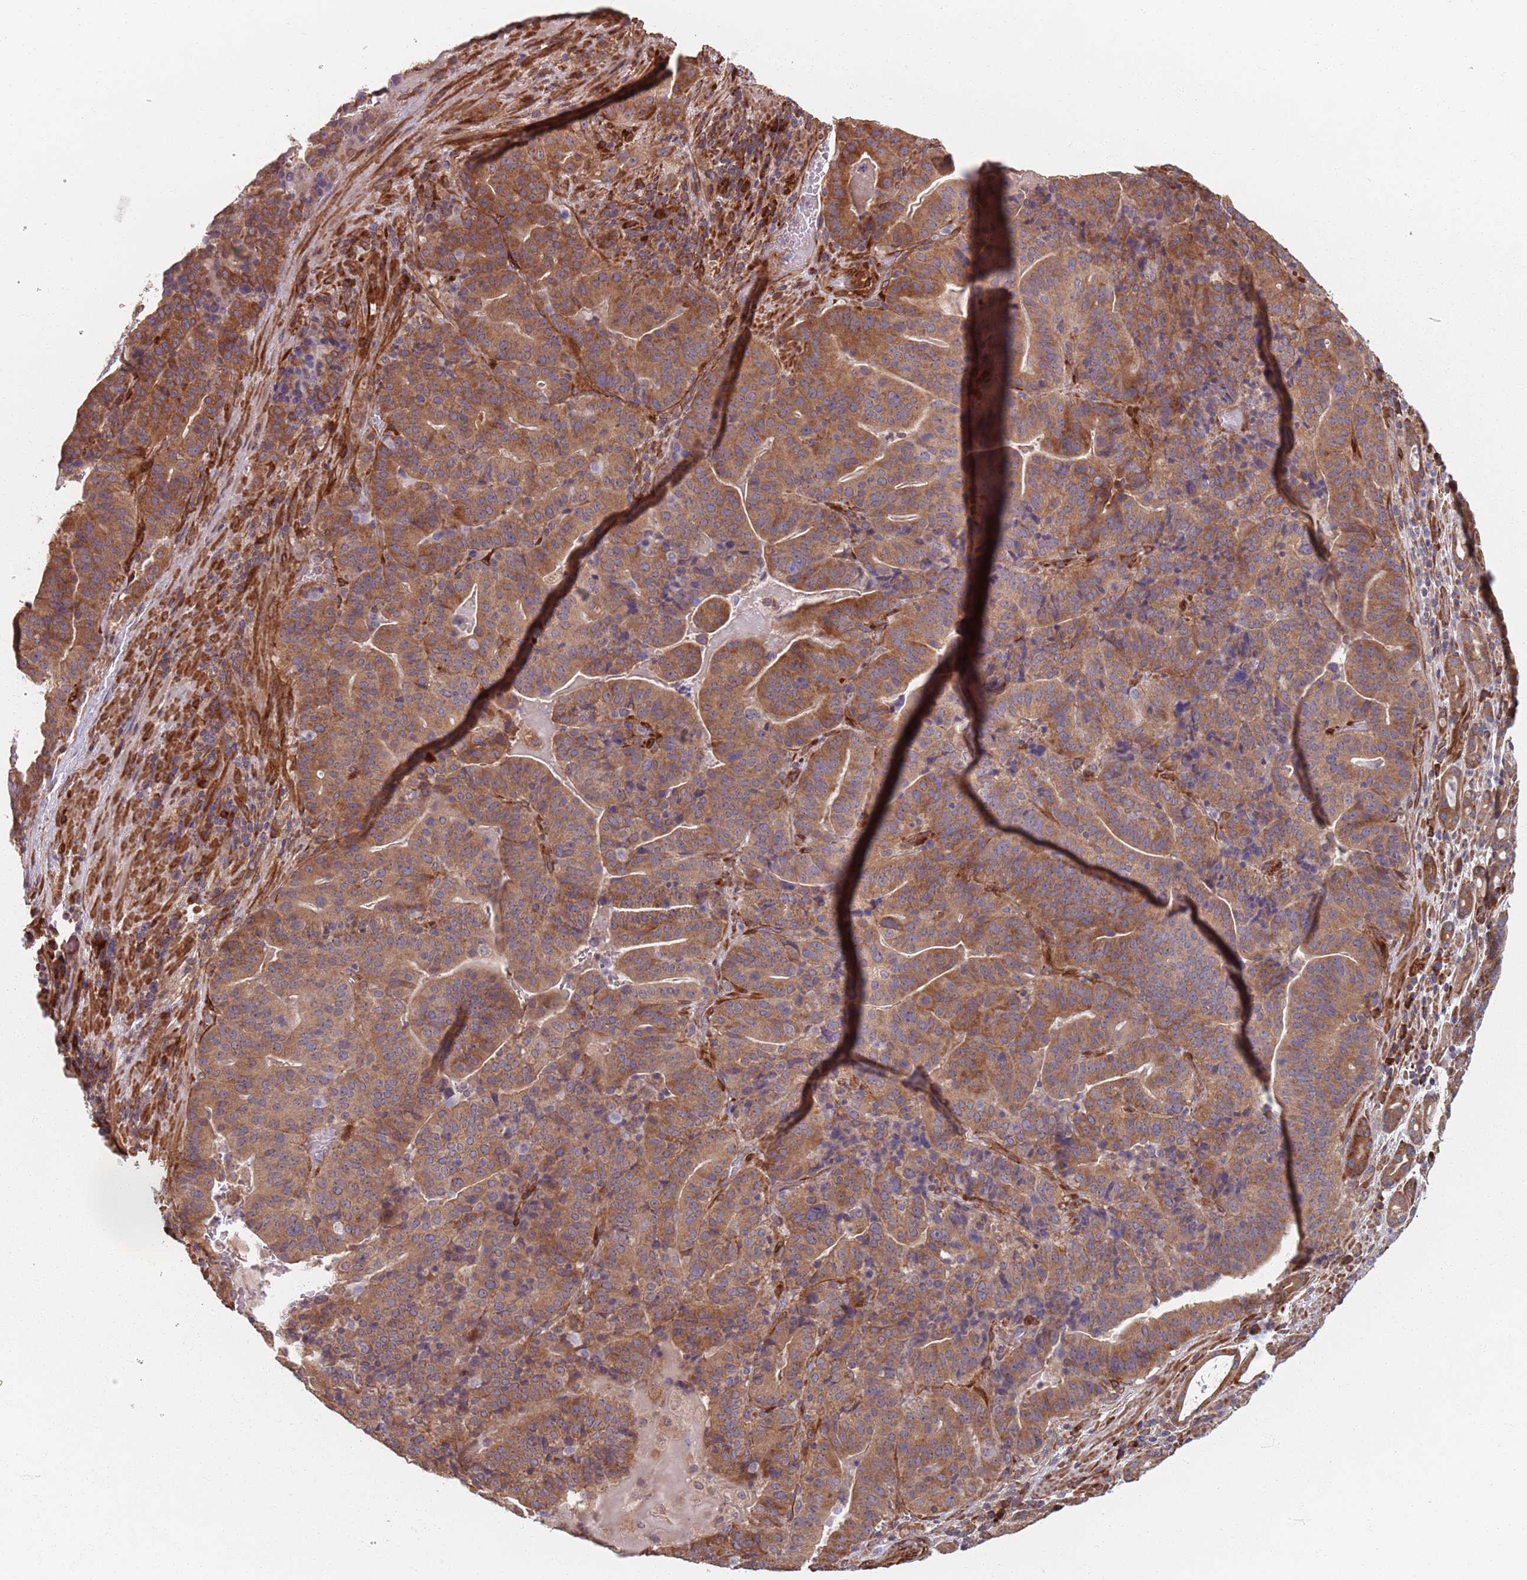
{"staining": {"intensity": "moderate", "quantity": ">75%", "location": "cytoplasmic/membranous"}, "tissue": "stomach cancer", "cell_type": "Tumor cells", "image_type": "cancer", "snomed": [{"axis": "morphology", "description": "Adenocarcinoma, NOS"}, {"axis": "topography", "description": "Stomach"}], "caption": "Moderate cytoplasmic/membranous protein staining is identified in approximately >75% of tumor cells in adenocarcinoma (stomach). The staining is performed using DAB (3,3'-diaminobenzidine) brown chromogen to label protein expression. The nuclei are counter-stained blue using hematoxylin.", "gene": "NOTCH3", "patient": {"sex": "male", "age": 48}}